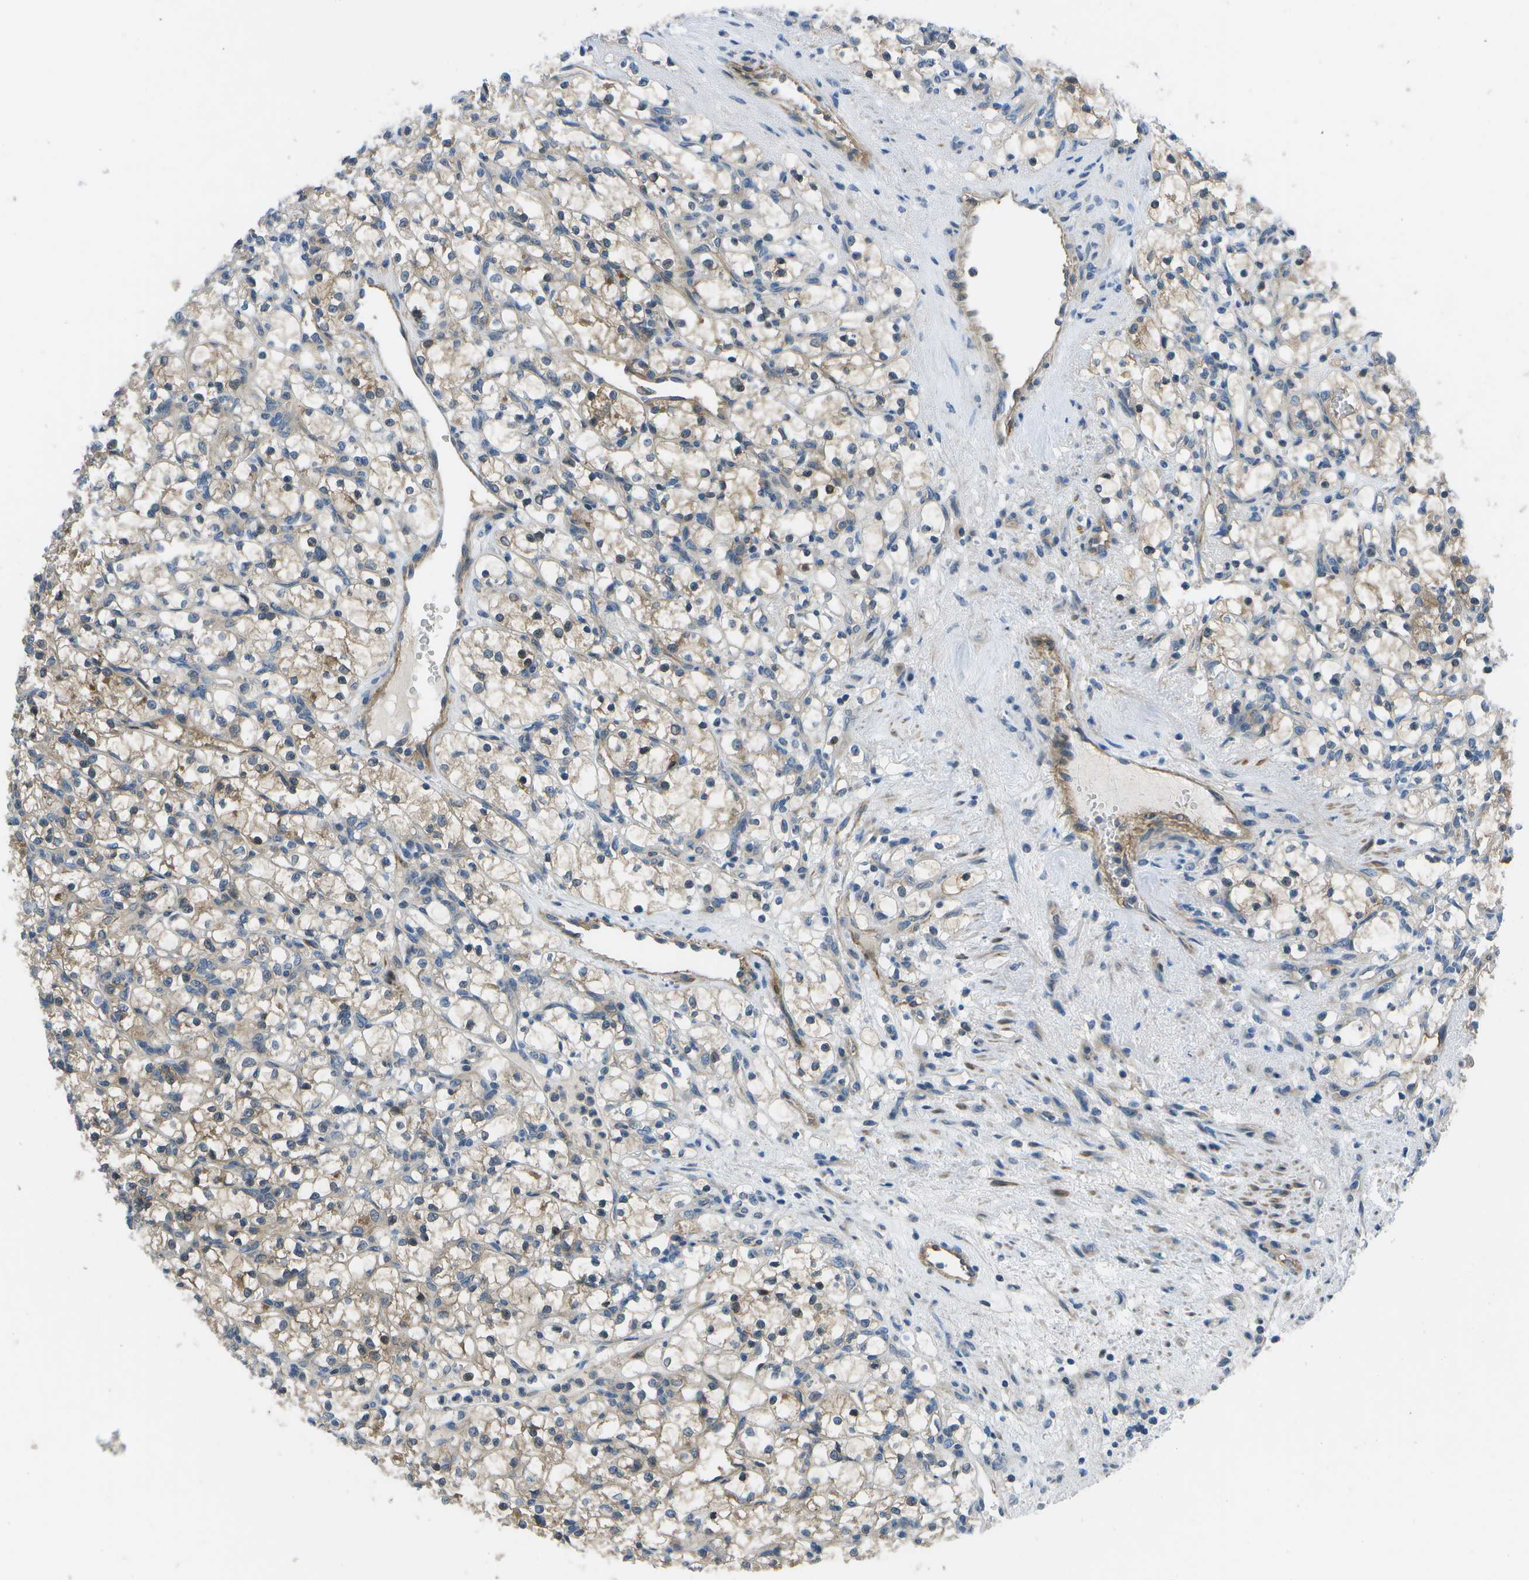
{"staining": {"intensity": "weak", "quantity": ">75%", "location": "cytoplasmic/membranous"}, "tissue": "renal cancer", "cell_type": "Tumor cells", "image_type": "cancer", "snomed": [{"axis": "morphology", "description": "Adenocarcinoma, NOS"}, {"axis": "topography", "description": "Kidney"}], "caption": "DAB immunohistochemical staining of renal cancer (adenocarcinoma) shows weak cytoplasmic/membranous protein expression in approximately >75% of tumor cells.", "gene": "ENPP5", "patient": {"sex": "female", "age": 69}}